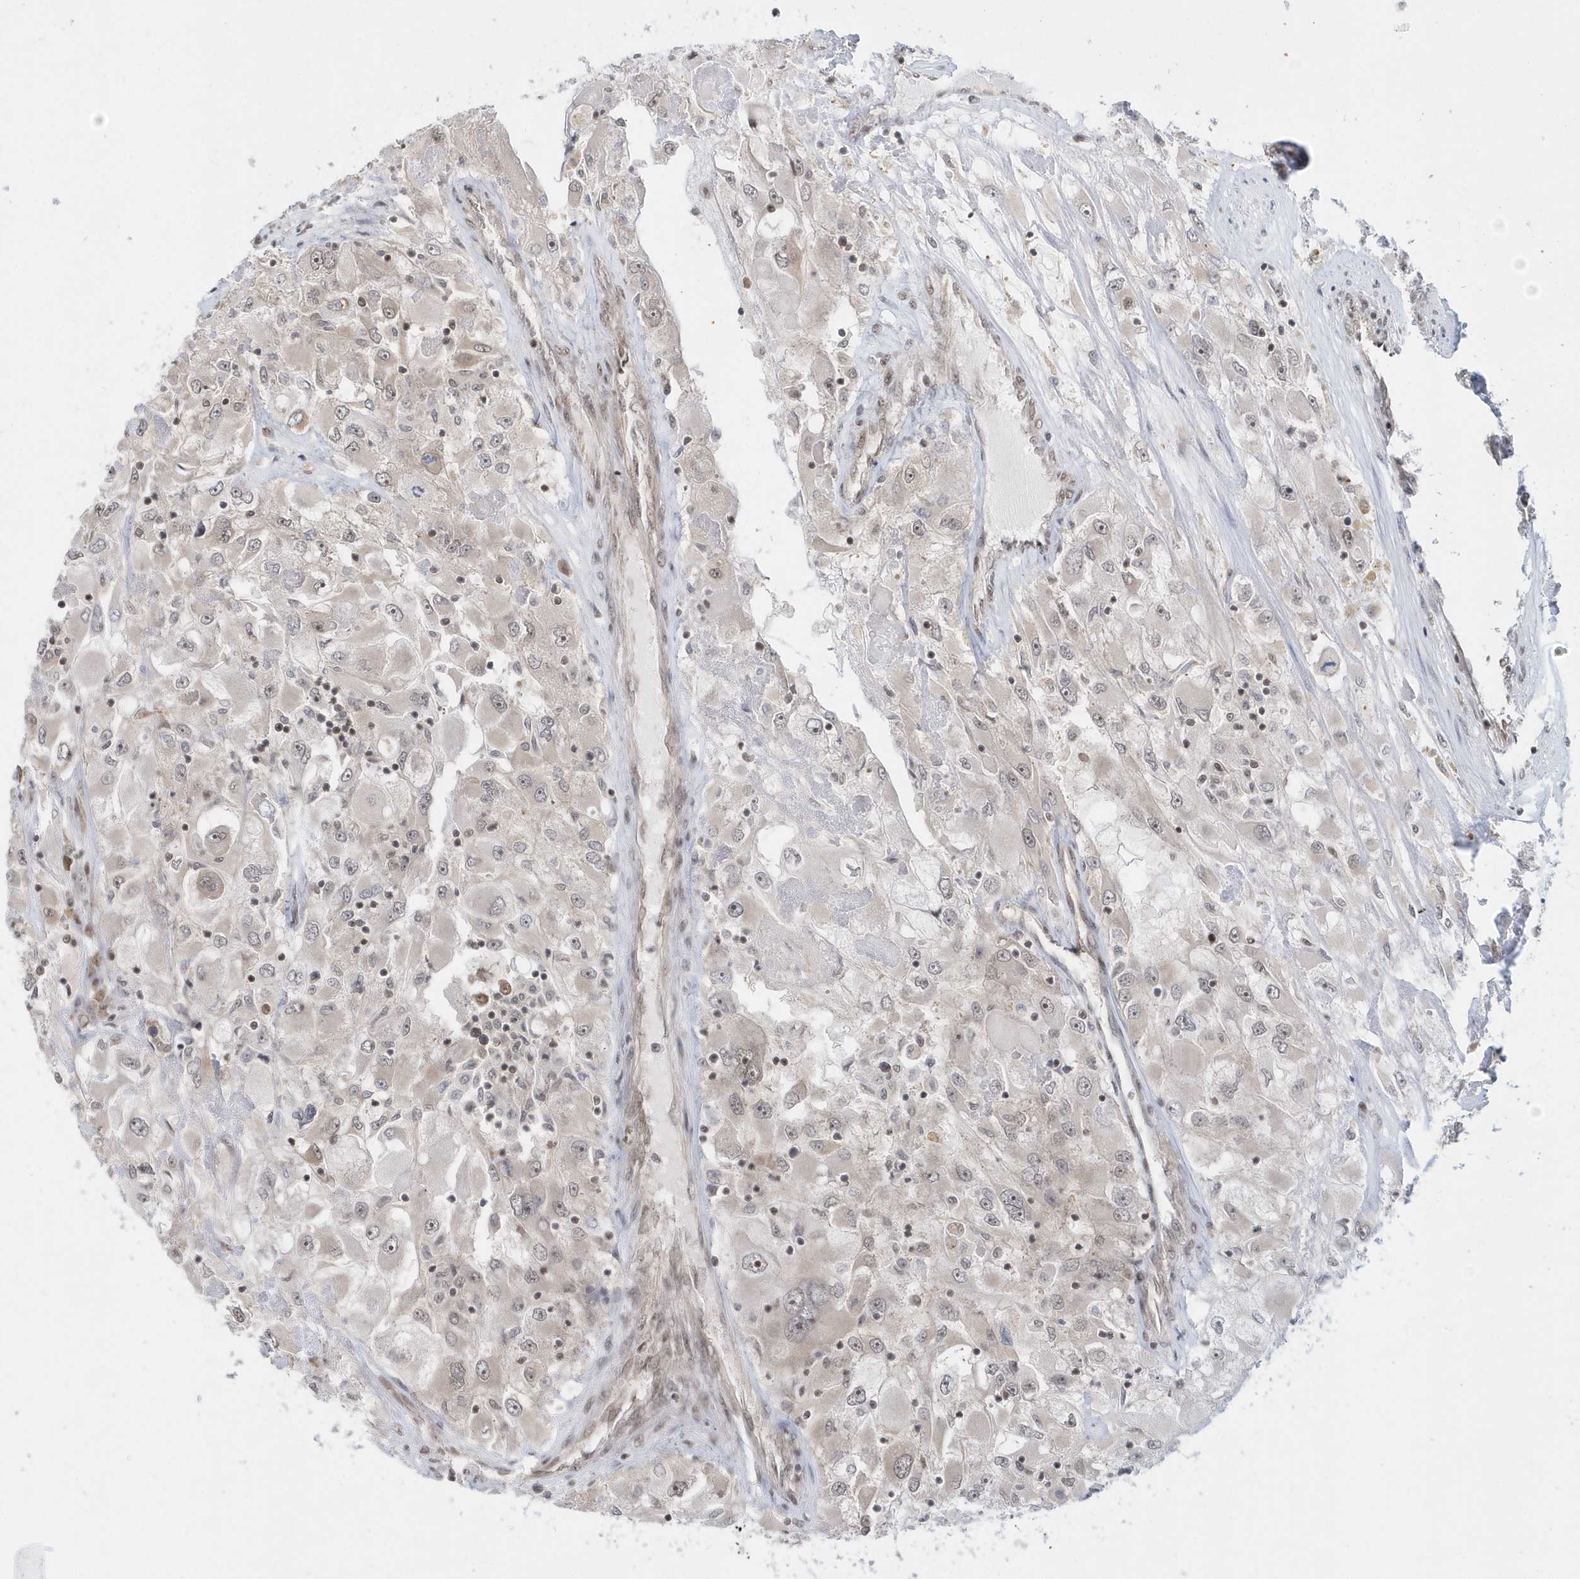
{"staining": {"intensity": "weak", "quantity": "25%-75%", "location": "nuclear"}, "tissue": "renal cancer", "cell_type": "Tumor cells", "image_type": "cancer", "snomed": [{"axis": "morphology", "description": "Adenocarcinoma, NOS"}, {"axis": "topography", "description": "Kidney"}], "caption": "Immunohistochemistry (IHC) (DAB (3,3'-diaminobenzidine)) staining of human adenocarcinoma (renal) displays weak nuclear protein expression in about 25%-75% of tumor cells. (IHC, brightfield microscopy, high magnification).", "gene": "SEPHS1", "patient": {"sex": "female", "age": 52}}